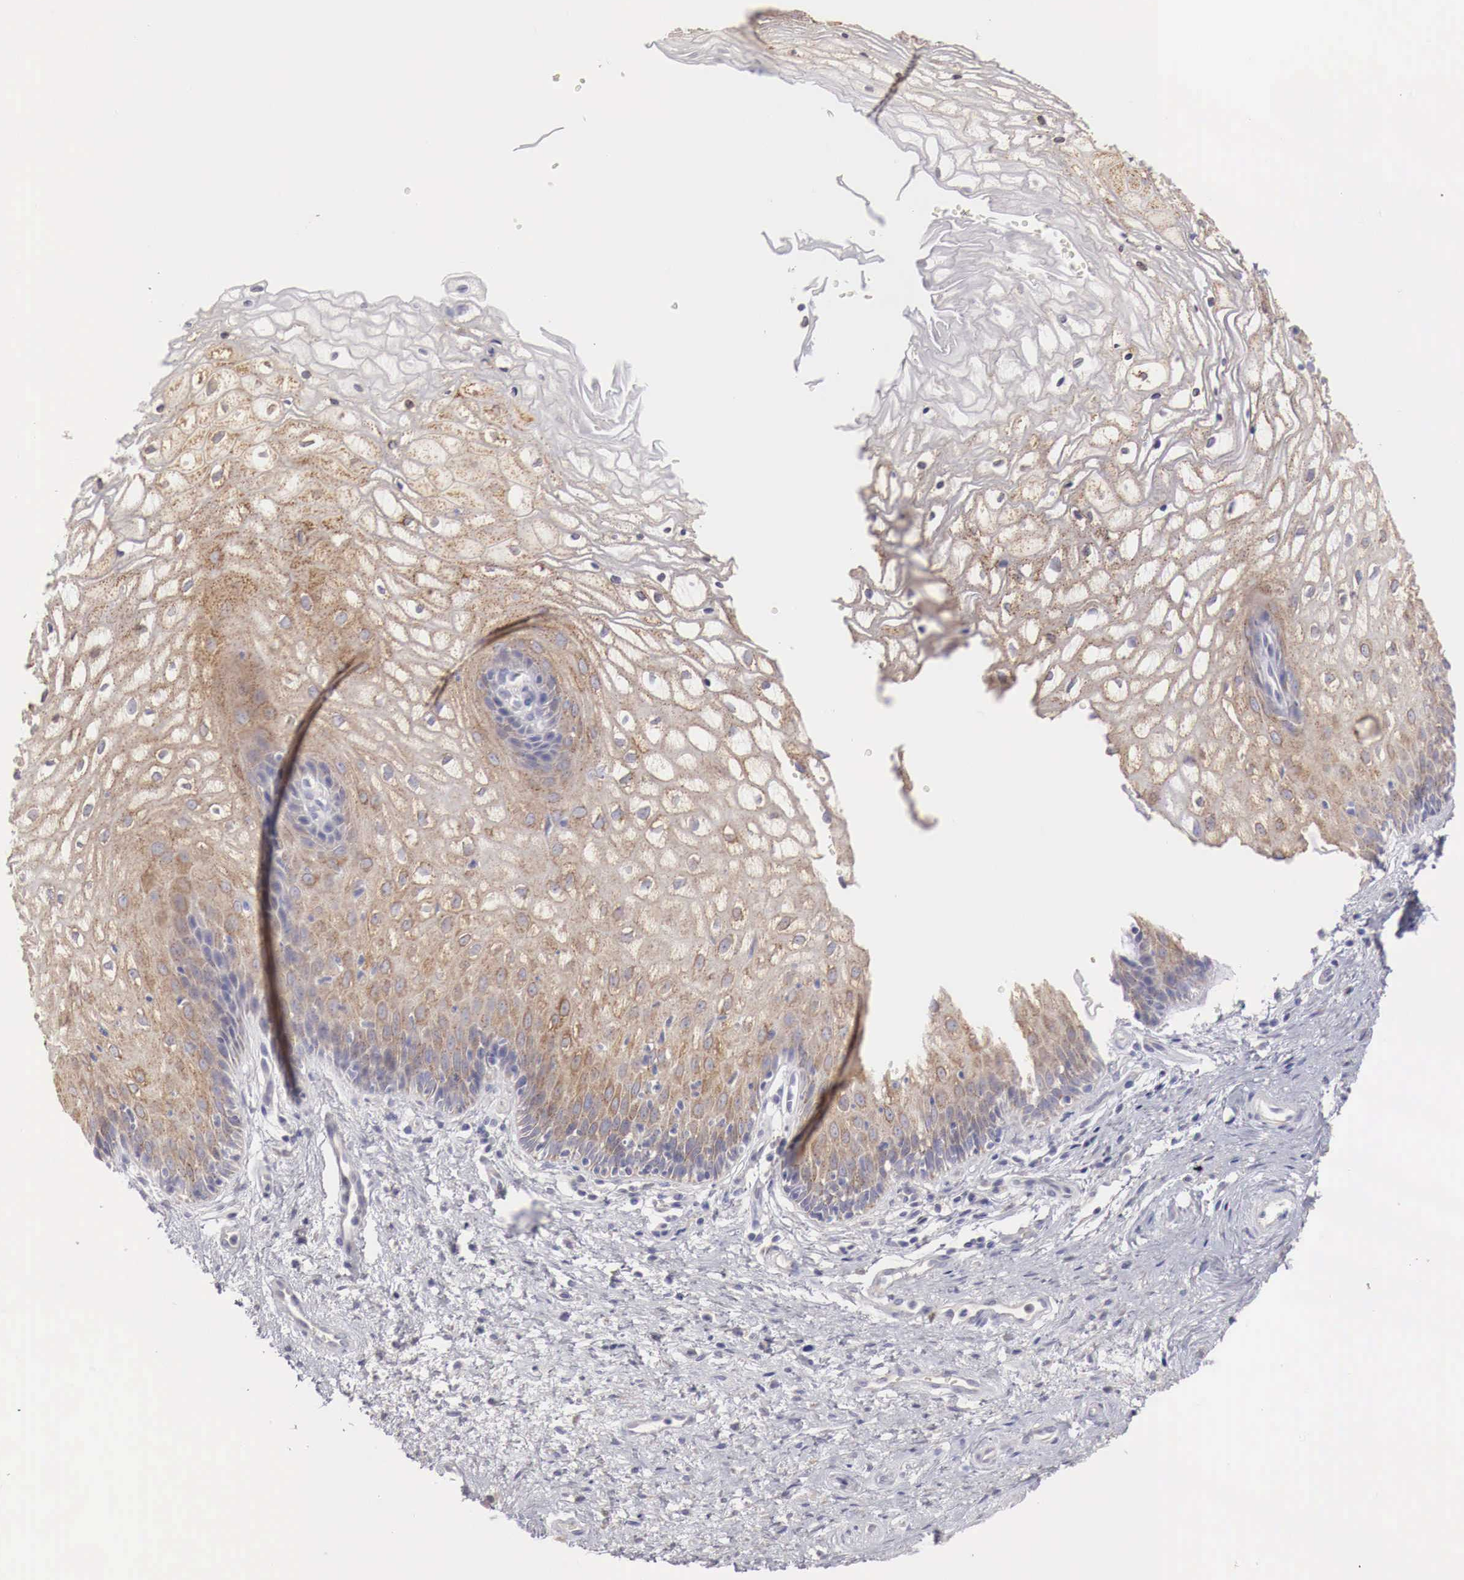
{"staining": {"intensity": "moderate", "quantity": "25%-75%", "location": "cytoplasmic/membranous"}, "tissue": "vagina", "cell_type": "Squamous epithelial cells", "image_type": "normal", "snomed": [{"axis": "morphology", "description": "Normal tissue, NOS"}, {"axis": "topography", "description": "Vagina"}], "caption": "A histopathology image showing moderate cytoplasmic/membranous positivity in approximately 25%-75% of squamous epithelial cells in benign vagina, as visualized by brown immunohistochemical staining.", "gene": "NSDHL", "patient": {"sex": "female", "age": 34}}